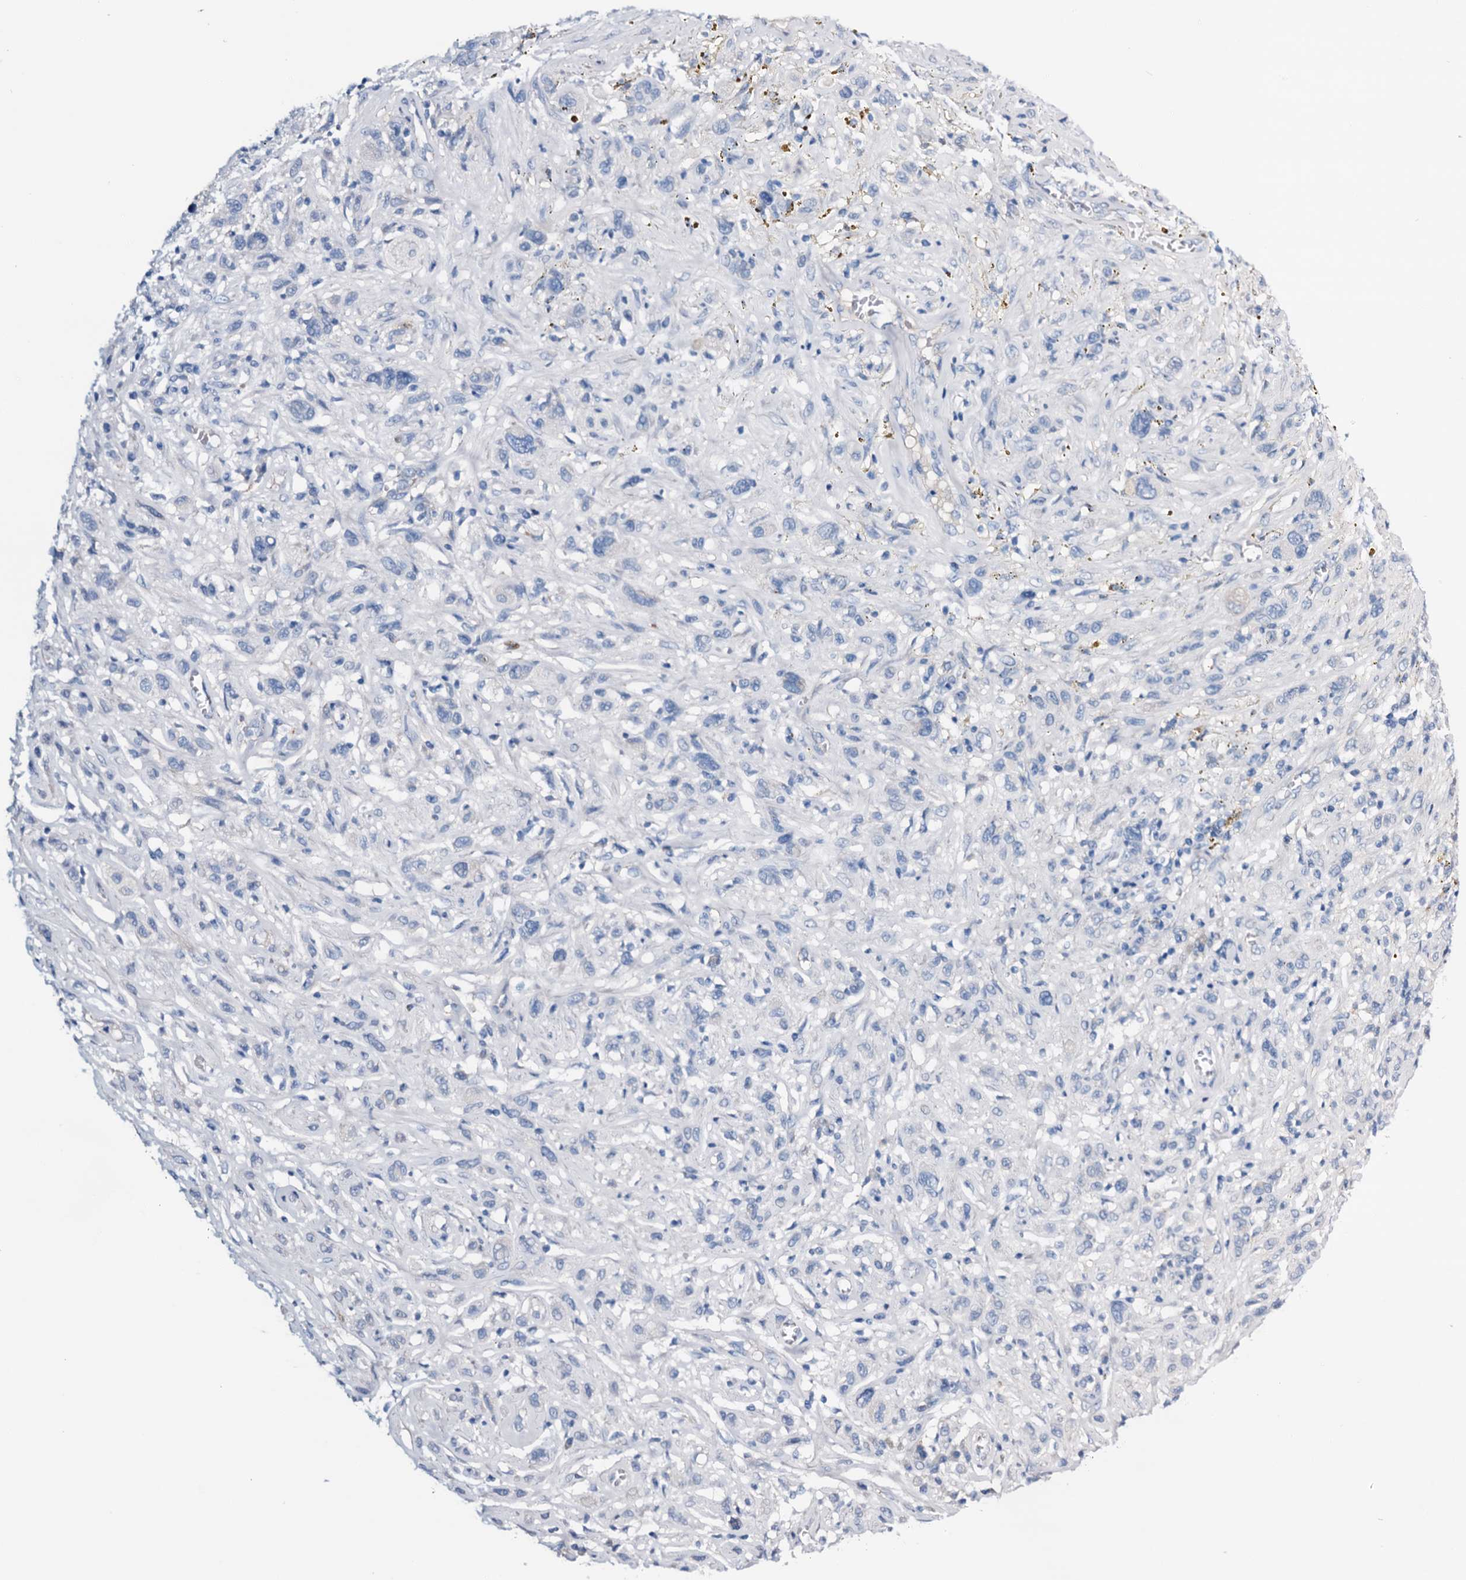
{"staining": {"intensity": "negative", "quantity": "none", "location": "none"}, "tissue": "melanoma", "cell_type": "Tumor cells", "image_type": "cancer", "snomed": [{"axis": "morphology", "description": "Malignant melanoma, NOS"}, {"axis": "topography", "description": "Skin of trunk"}], "caption": "High magnification brightfield microscopy of melanoma stained with DAB (3,3'-diaminobenzidine) (brown) and counterstained with hematoxylin (blue): tumor cells show no significant staining.", "gene": "C1QTNF4", "patient": {"sex": "male", "age": 71}}